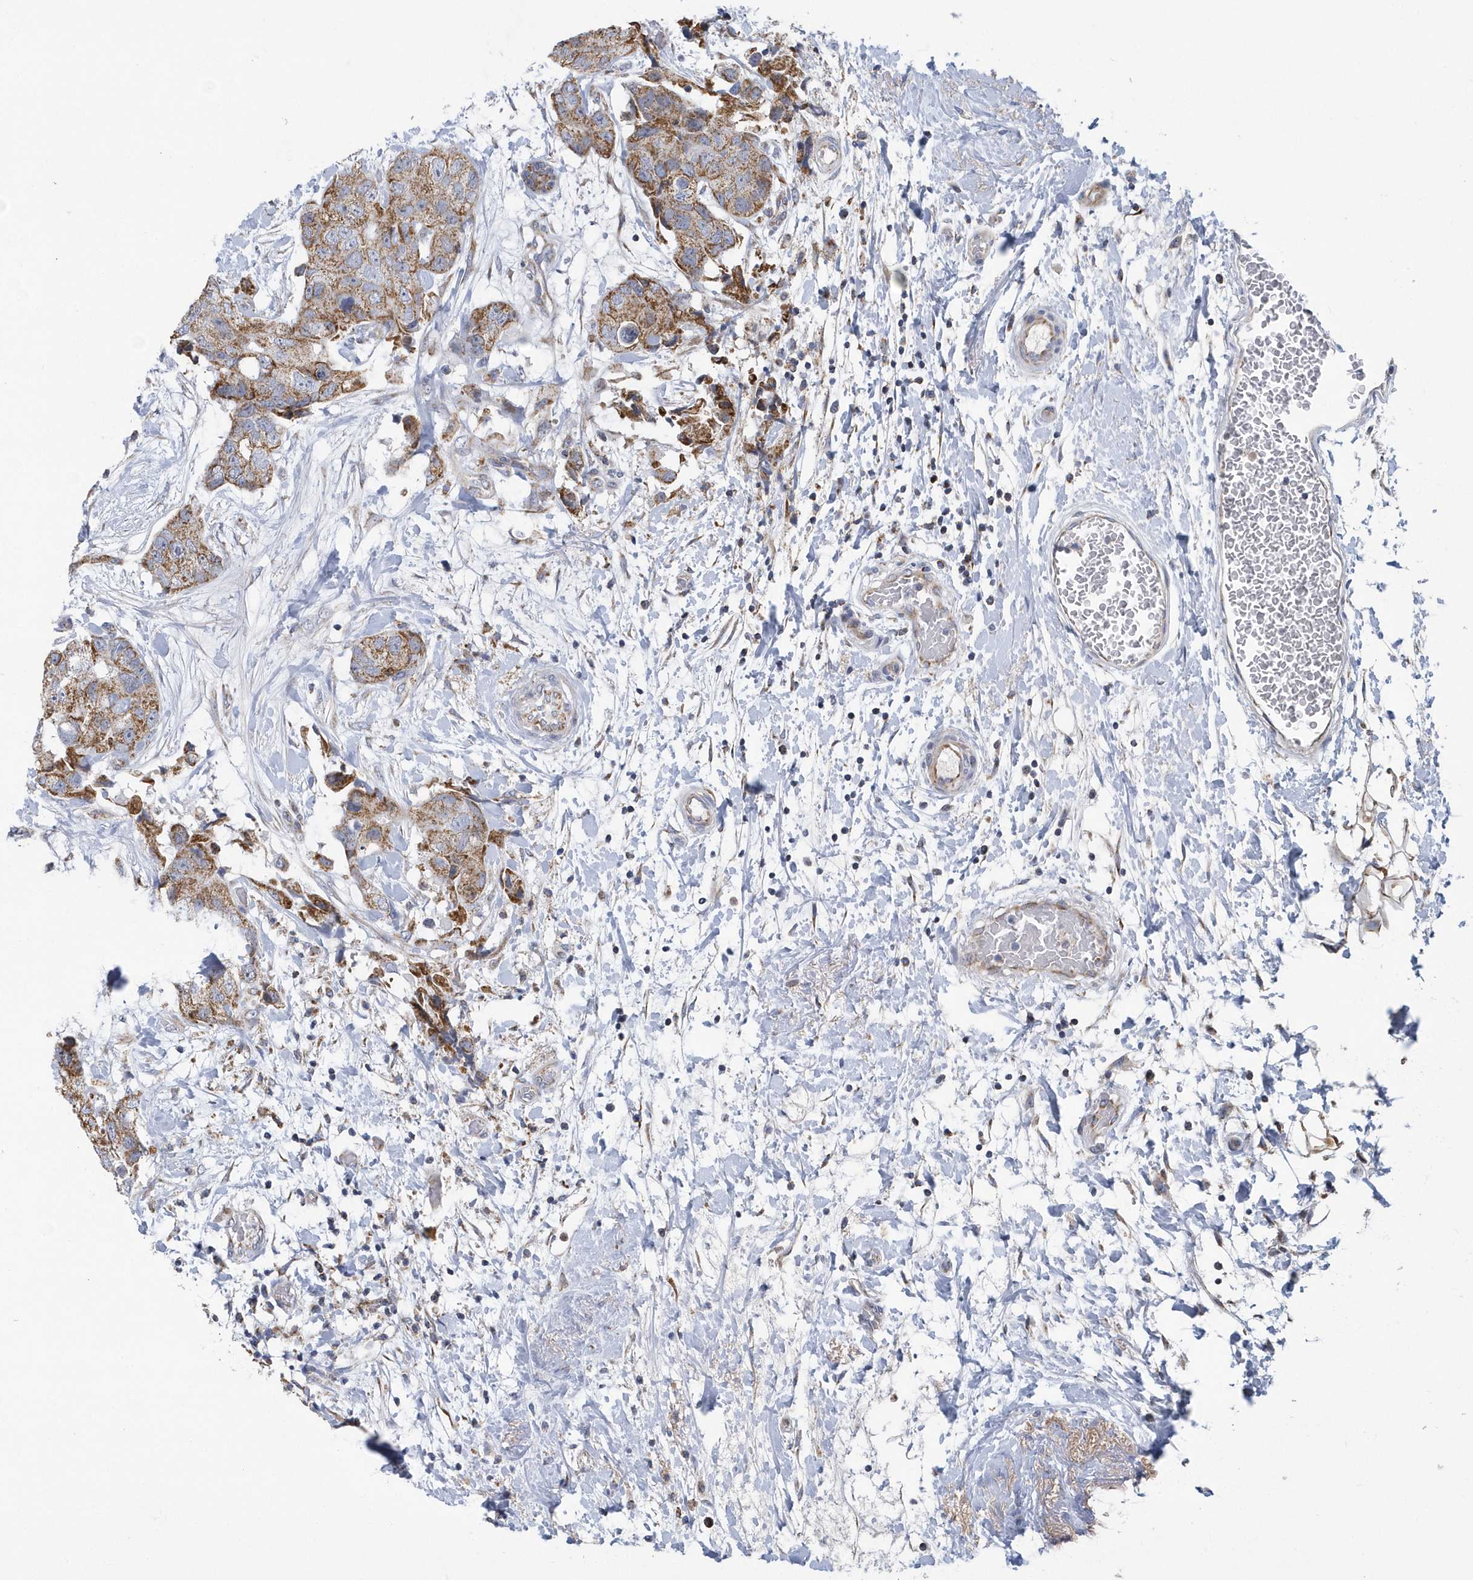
{"staining": {"intensity": "moderate", "quantity": ">75%", "location": "cytoplasmic/membranous"}, "tissue": "breast cancer", "cell_type": "Tumor cells", "image_type": "cancer", "snomed": [{"axis": "morphology", "description": "Duct carcinoma"}, {"axis": "topography", "description": "Breast"}], "caption": "IHC of human breast infiltrating ductal carcinoma demonstrates medium levels of moderate cytoplasmic/membranous positivity in about >75% of tumor cells.", "gene": "VWA5B2", "patient": {"sex": "female", "age": 62}}